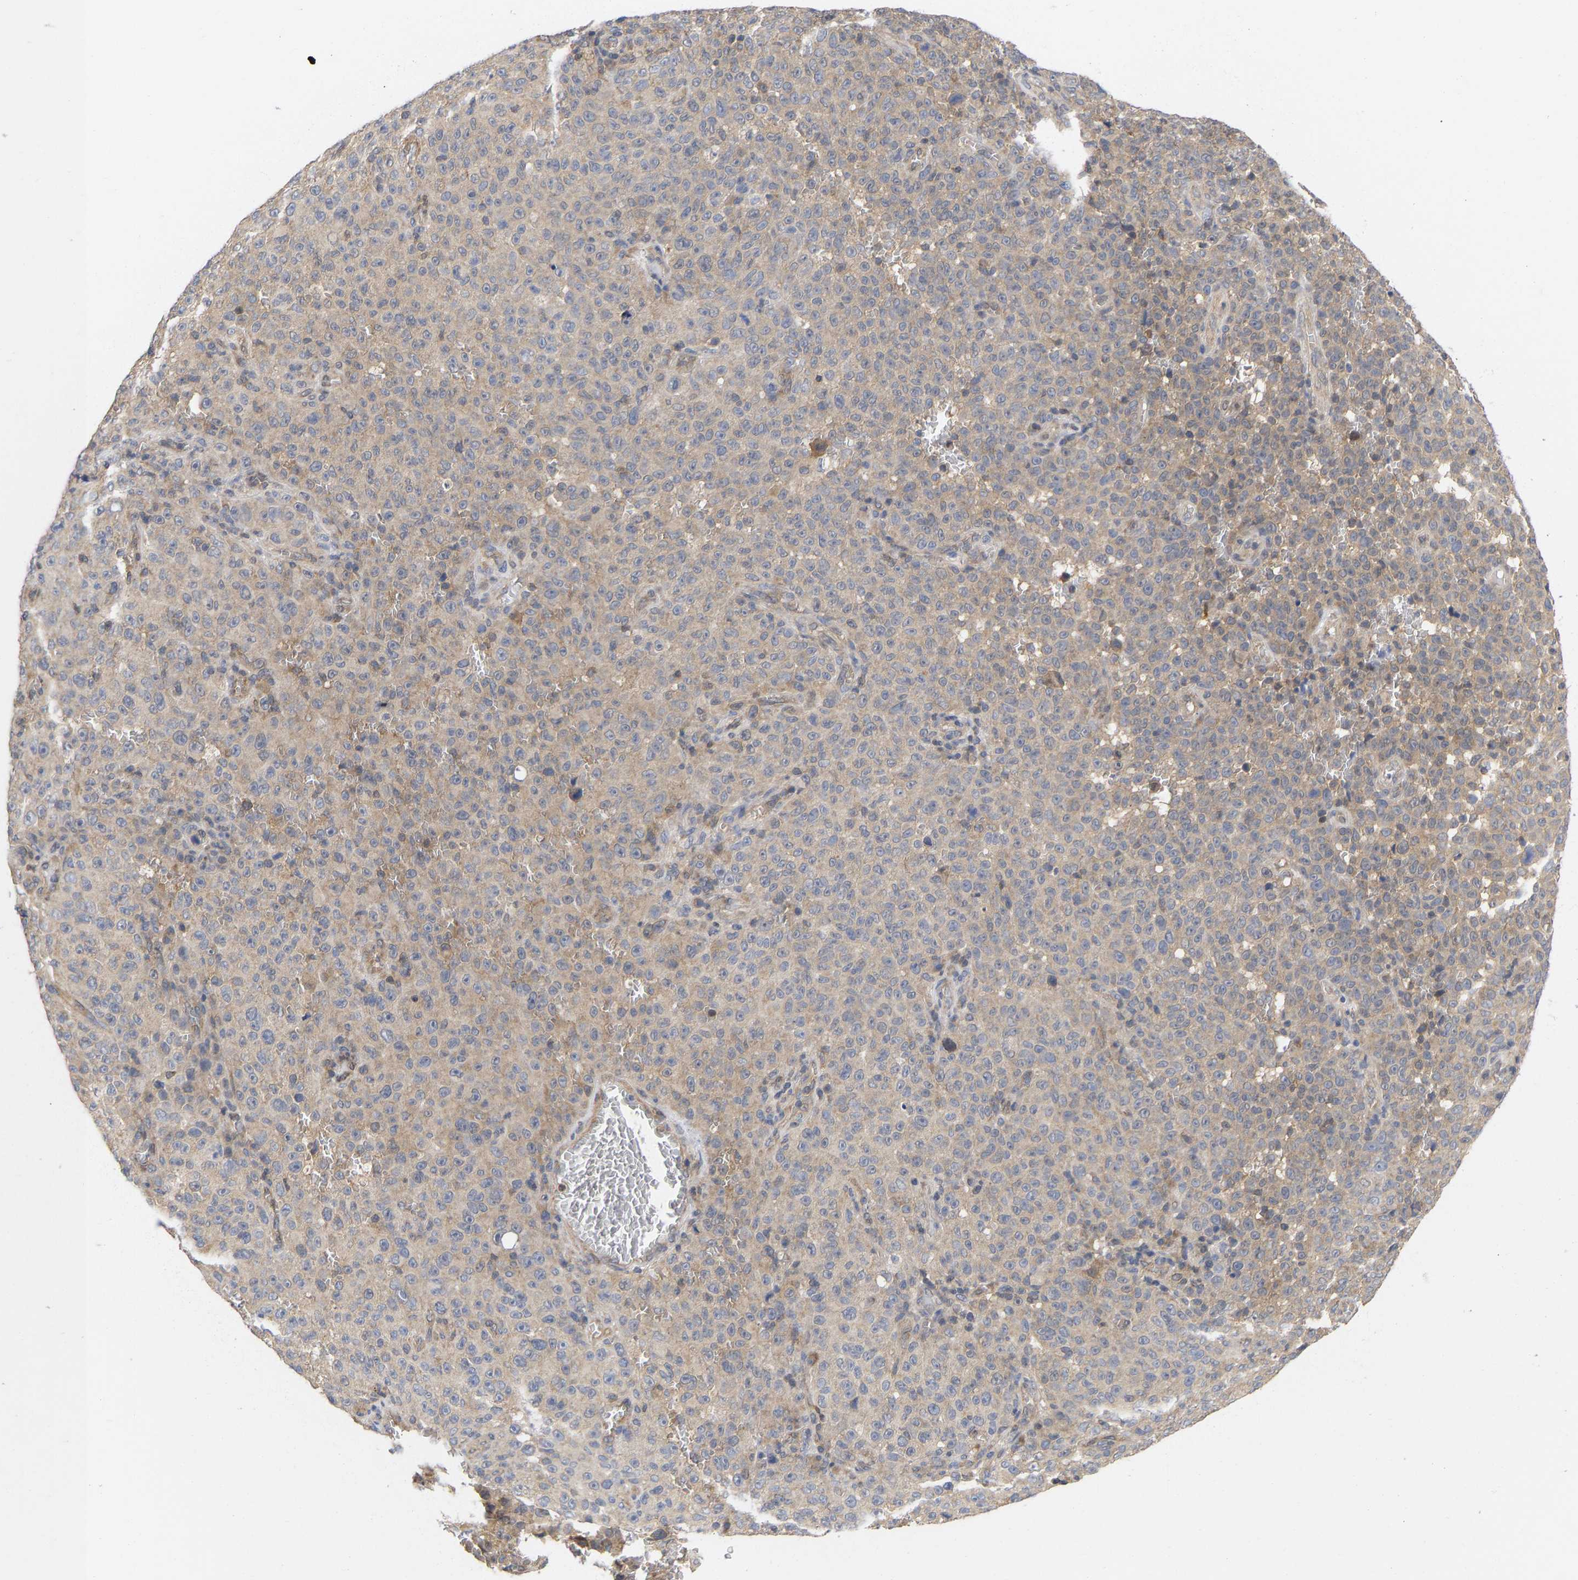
{"staining": {"intensity": "moderate", "quantity": ">75%", "location": "cytoplasmic/membranous"}, "tissue": "melanoma", "cell_type": "Tumor cells", "image_type": "cancer", "snomed": [{"axis": "morphology", "description": "Malignant melanoma, NOS"}, {"axis": "topography", "description": "Skin"}], "caption": "The micrograph reveals staining of malignant melanoma, revealing moderate cytoplasmic/membranous protein staining (brown color) within tumor cells. The protein of interest is shown in brown color, while the nuclei are stained blue.", "gene": "MAP2K3", "patient": {"sex": "female", "age": 82}}